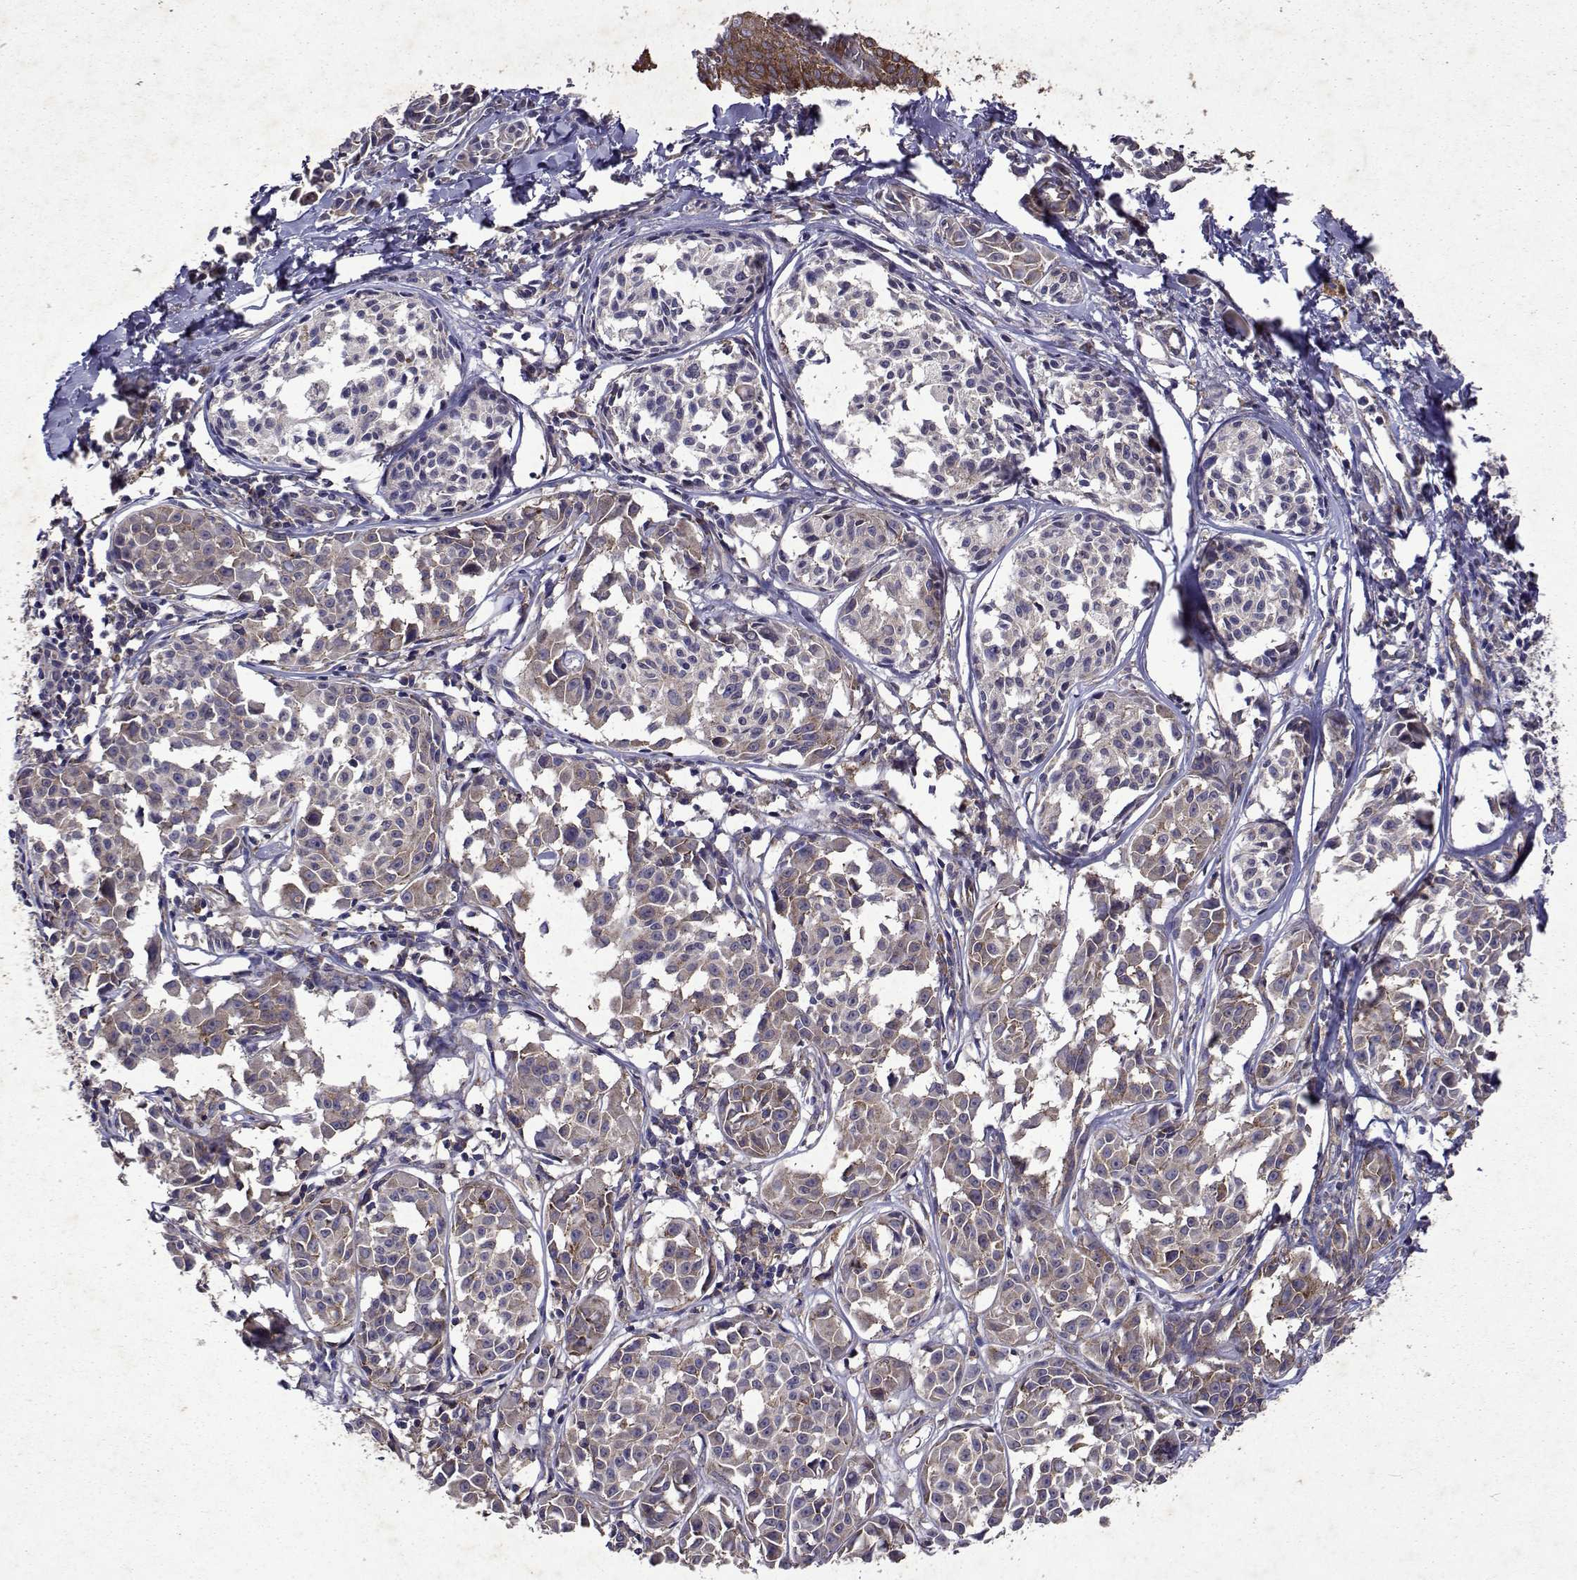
{"staining": {"intensity": "negative", "quantity": "none", "location": "none"}, "tissue": "melanoma", "cell_type": "Tumor cells", "image_type": "cancer", "snomed": [{"axis": "morphology", "description": "Malignant melanoma, NOS"}, {"axis": "topography", "description": "Skin"}], "caption": "Immunohistochemistry (IHC) photomicrograph of neoplastic tissue: melanoma stained with DAB demonstrates no significant protein expression in tumor cells.", "gene": "TARBP2", "patient": {"sex": "male", "age": 51}}